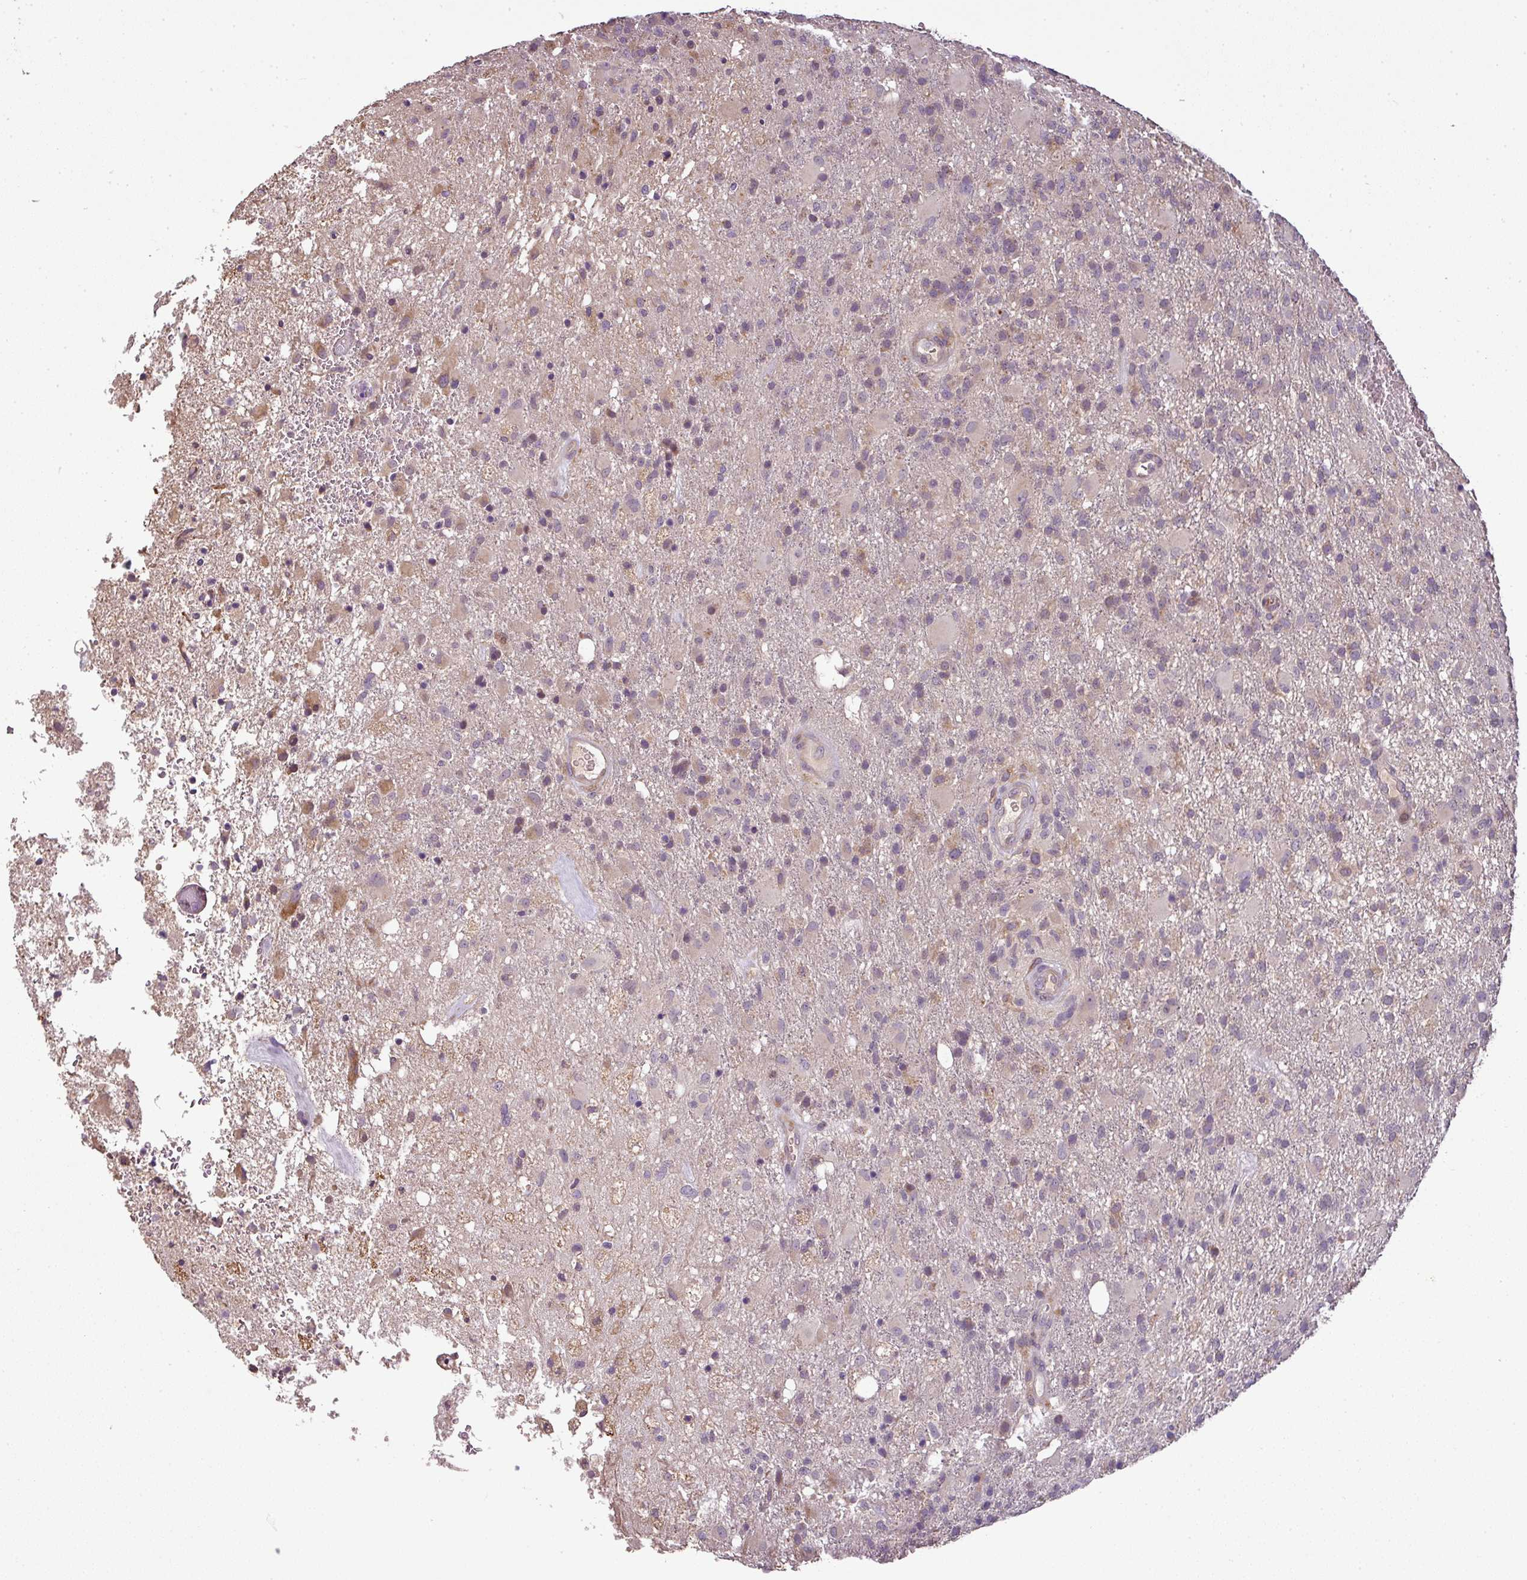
{"staining": {"intensity": "weak", "quantity": "<25%", "location": "cytoplasmic/membranous"}, "tissue": "glioma", "cell_type": "Tumor cells", "image_type": "cancer", "snomed": [{"axis": "morphology", "description": "Glioma, malignant, High grade"}, {"axis": "topography", "description": "Brain"}], "caption": "This image is of high-grade glioma (malignant) stained with immunohistochemistry (IHC) to label a protein in brown with the nuclei are counter-stained blue. There is no positivity in tumor cells.", "gene": "SPCS3", "patient": {"sex": "female", "age": 74}}